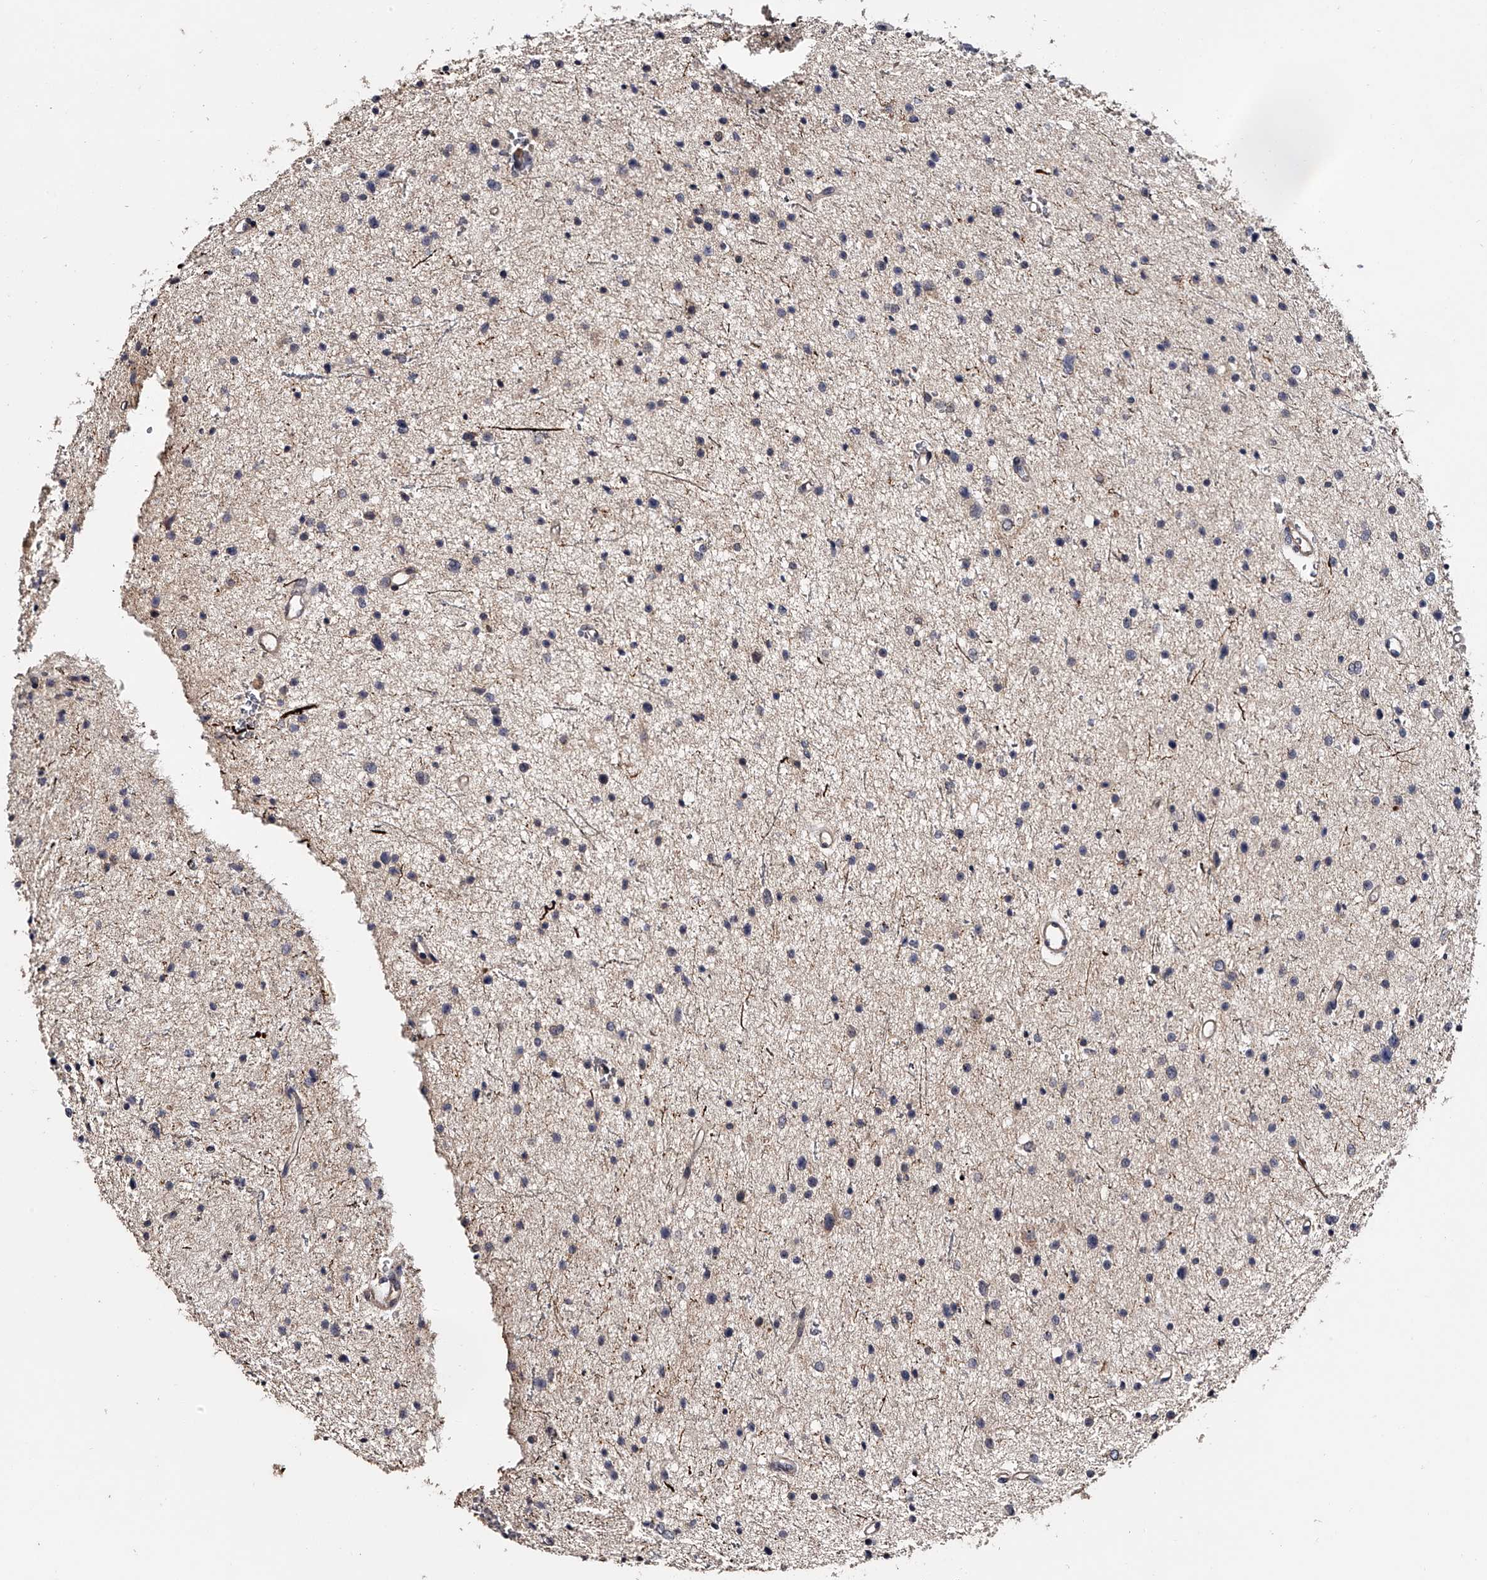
{"staining": {"intensity": "negative", "quantity": "none", "location": "none"}, "tissue": "glioma", "cell_type": "Tumor cells", "image_type": "cancer", "snomed": [{"axis": "morphology", "description": "Glioma, malignant, Low grade"}, {"axis": "topography", "description": "Brain"}], "caption": "This is a micrograph of immunohistochemistry (IHC) staining of glioma, which shows no staining in tumor cells.", "gene": "MDN1", "patient": {"sex": "female", "age": 37}}